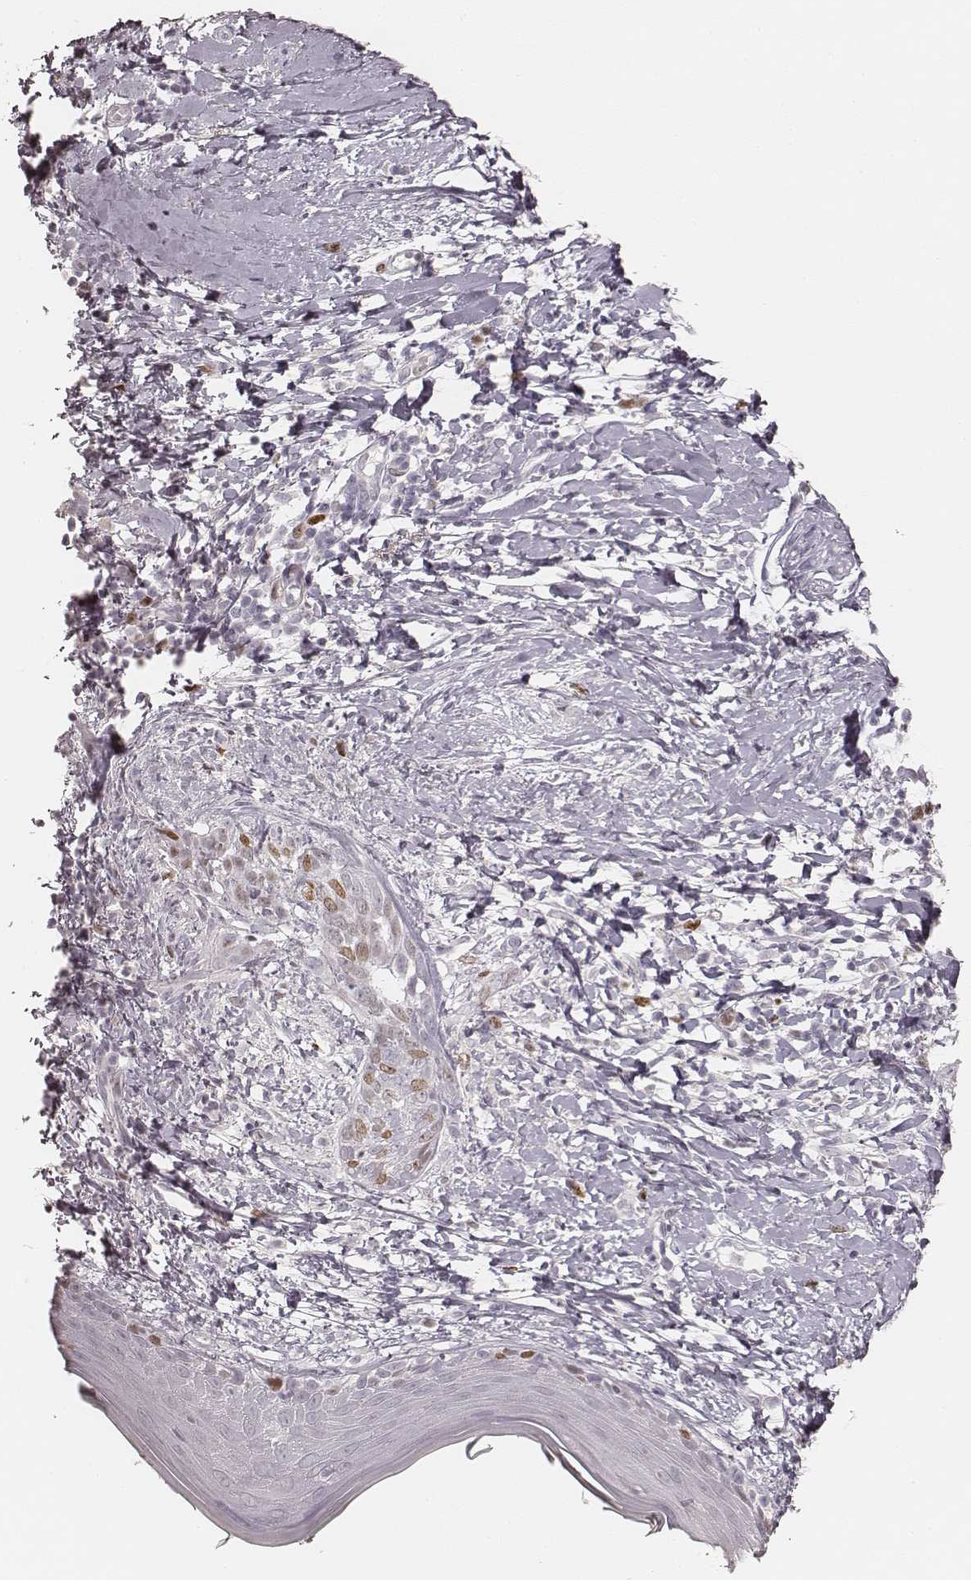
{"staining": {"intensity": "weak", "quantity": "<25%", "location": "nuclear"}, "tissue": "skin cancer", "cell_type": "Tumor cells", "image_type": "cancer", "snomed": [{"axis": "morphology", "description": "Normal tissue, NOS"}, {"axis": "morphology", "description": "Basal cell carcinoma"}, {"axis": "topography", "description": "Skin"}], "caption": "A histopathology image of skin cancer (basal cell carcinoma) stained for a protein shows no brown staining in tumor cells.", "gene": "TEX37", "patient": {"sex": "male", "age": 84}}